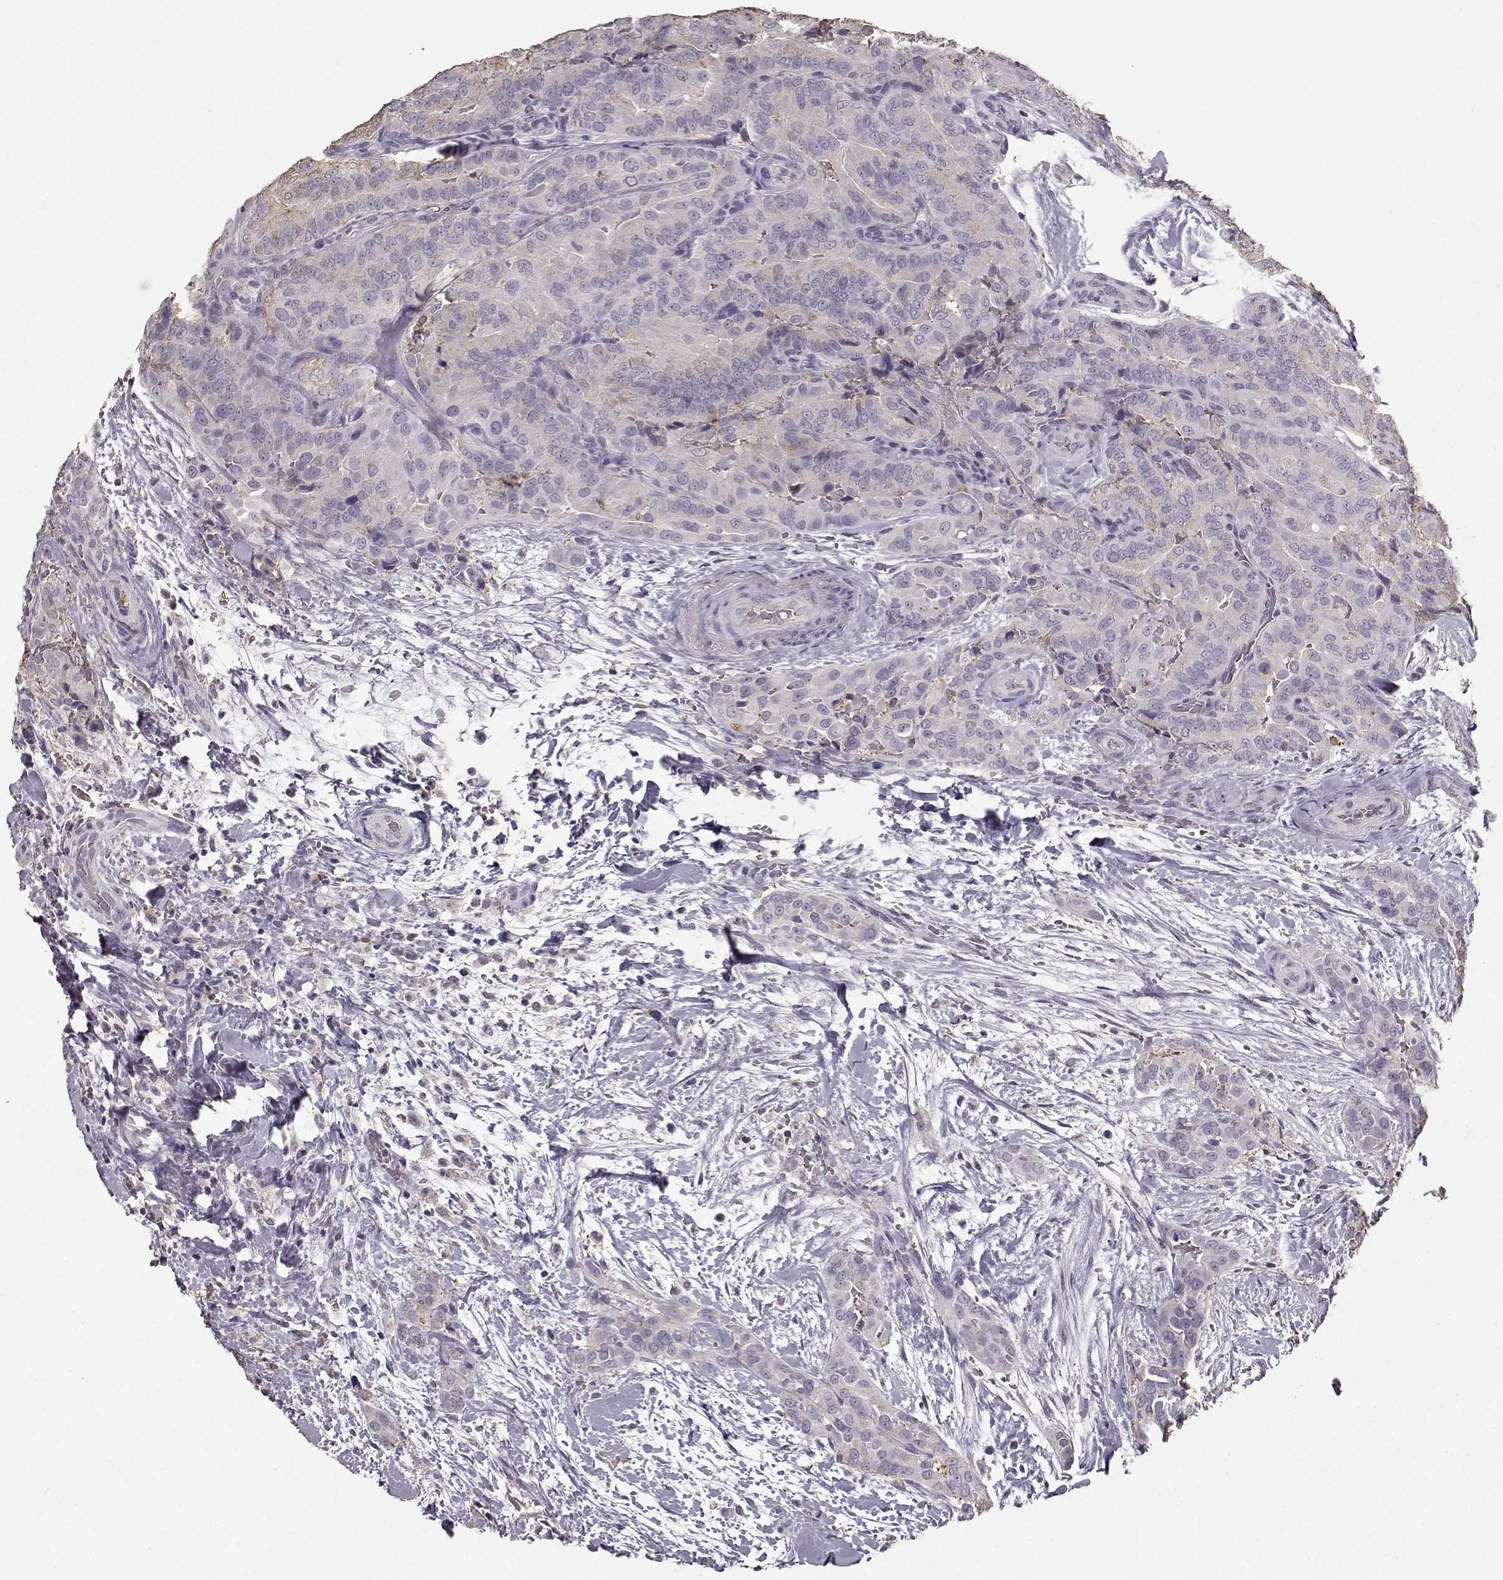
{"staining": {"intensity": "weak", "quantity": "25%-75%", "location": "cytoplasmic/membranous"}, "tissue": "thyroid cancer", "cell_type": "Tumor cells", "image_type": "cancer", "snomed": [{"axis": "morphology", "description": "Papillary adenocarcinoma, NOS"}, {"axis": "topography", "description": "Thyroid gland"}], "caption": "Thyroid cancer stained with a brown dye reveals weak cytoplasmic/membranous positive staining in approximately 25%-75% of tumor cells.", "gene": "GABRG3", "patient": {"sex": "male", "age": 61}}